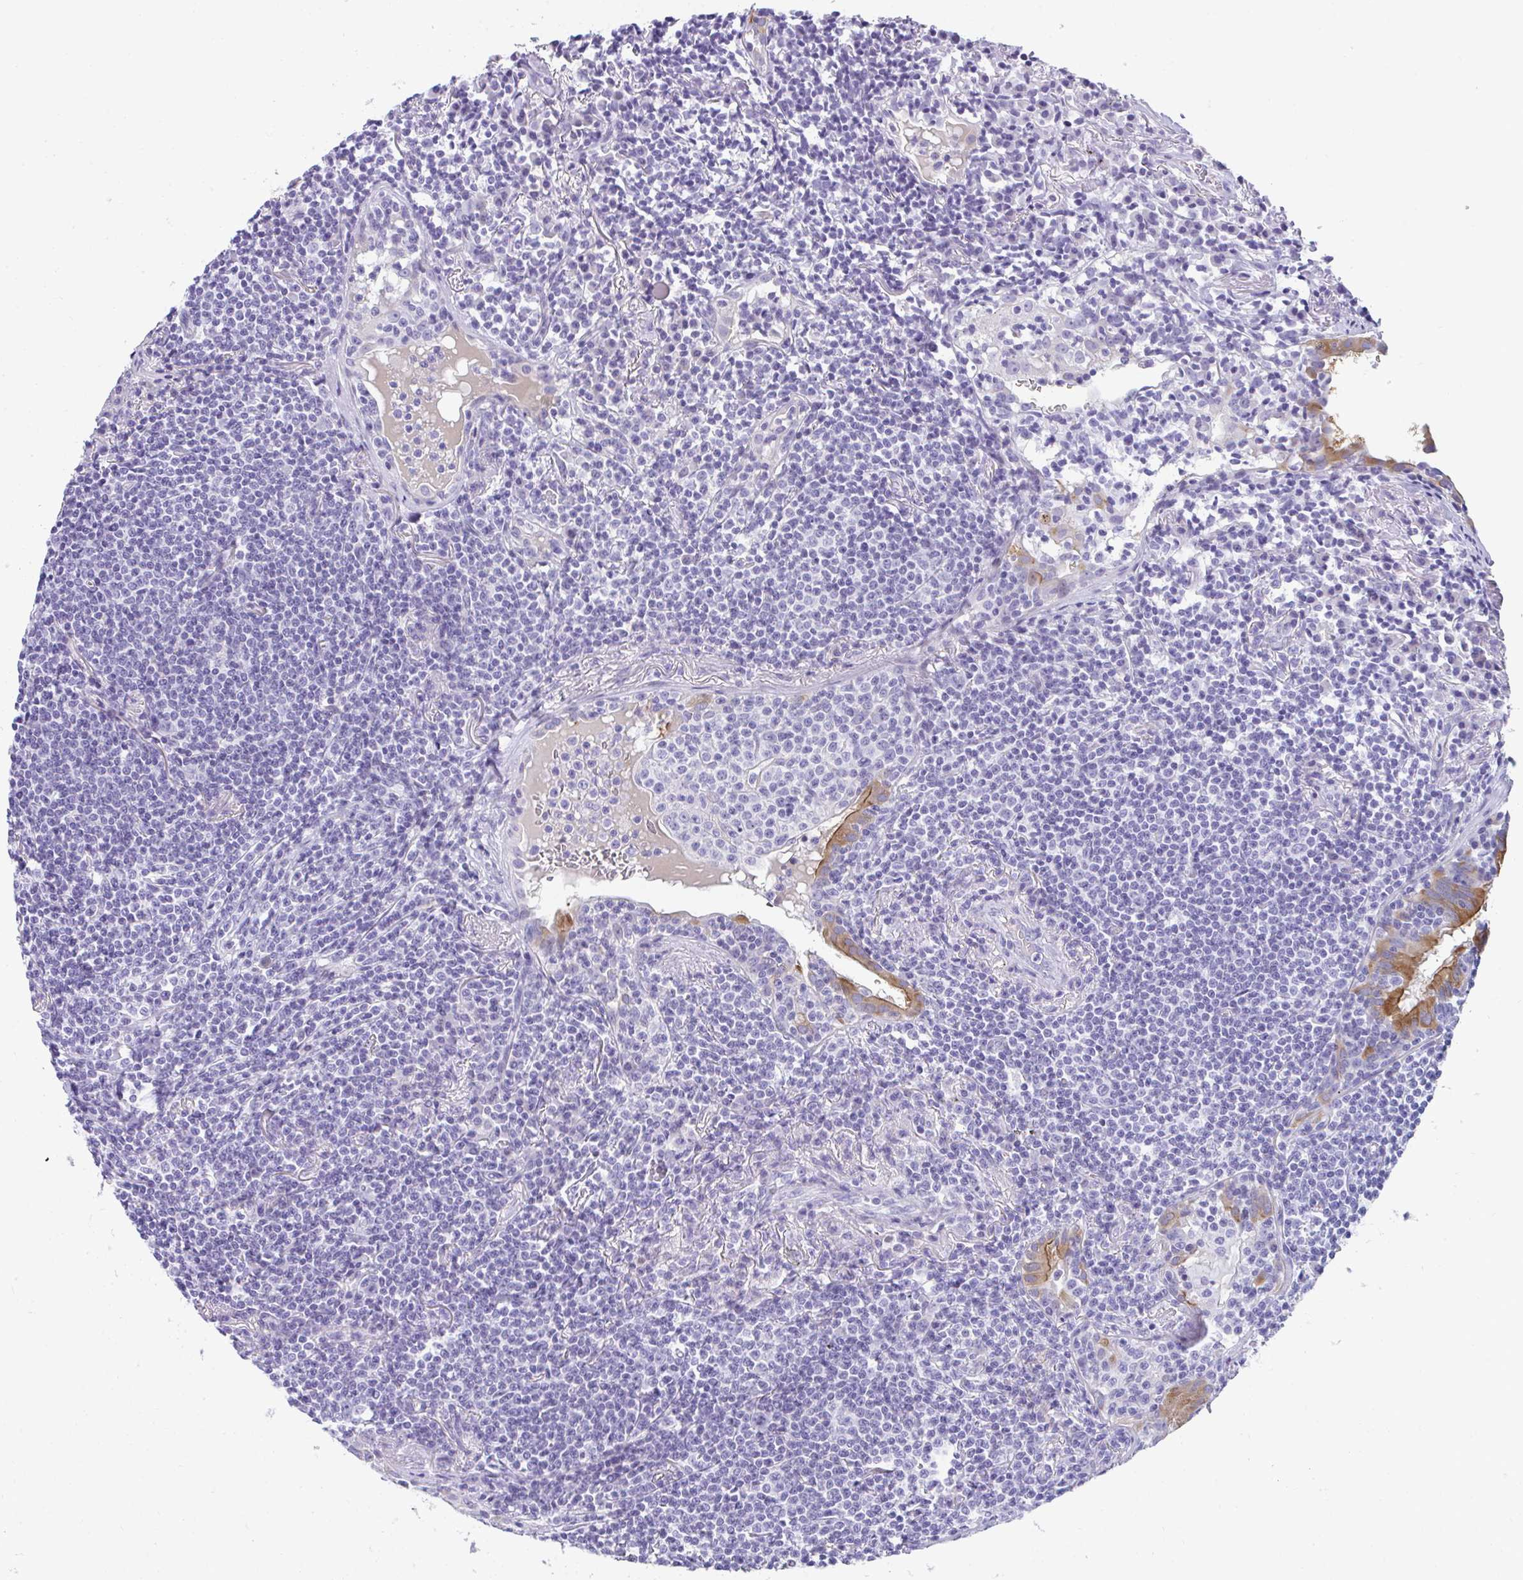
{"staining": {"intensity": "negative", "quantity": "none", "location": "none"}, "tissue": "lymphoma", "cell_type": "Tumor cells", "image_type": "cancer", "snomed": [{"axis": "morphology", "description": "Malignant lymphoma, non-Hodgkin's type, Low grade"}, {"axis": "topography", "description": "Lung"}], "caption": "Human lymphoma stained for a protein using IHC shows no expression in tumor cells.", "gene": "TTC30B", "patient": {"sex": "female", "age": 71}}